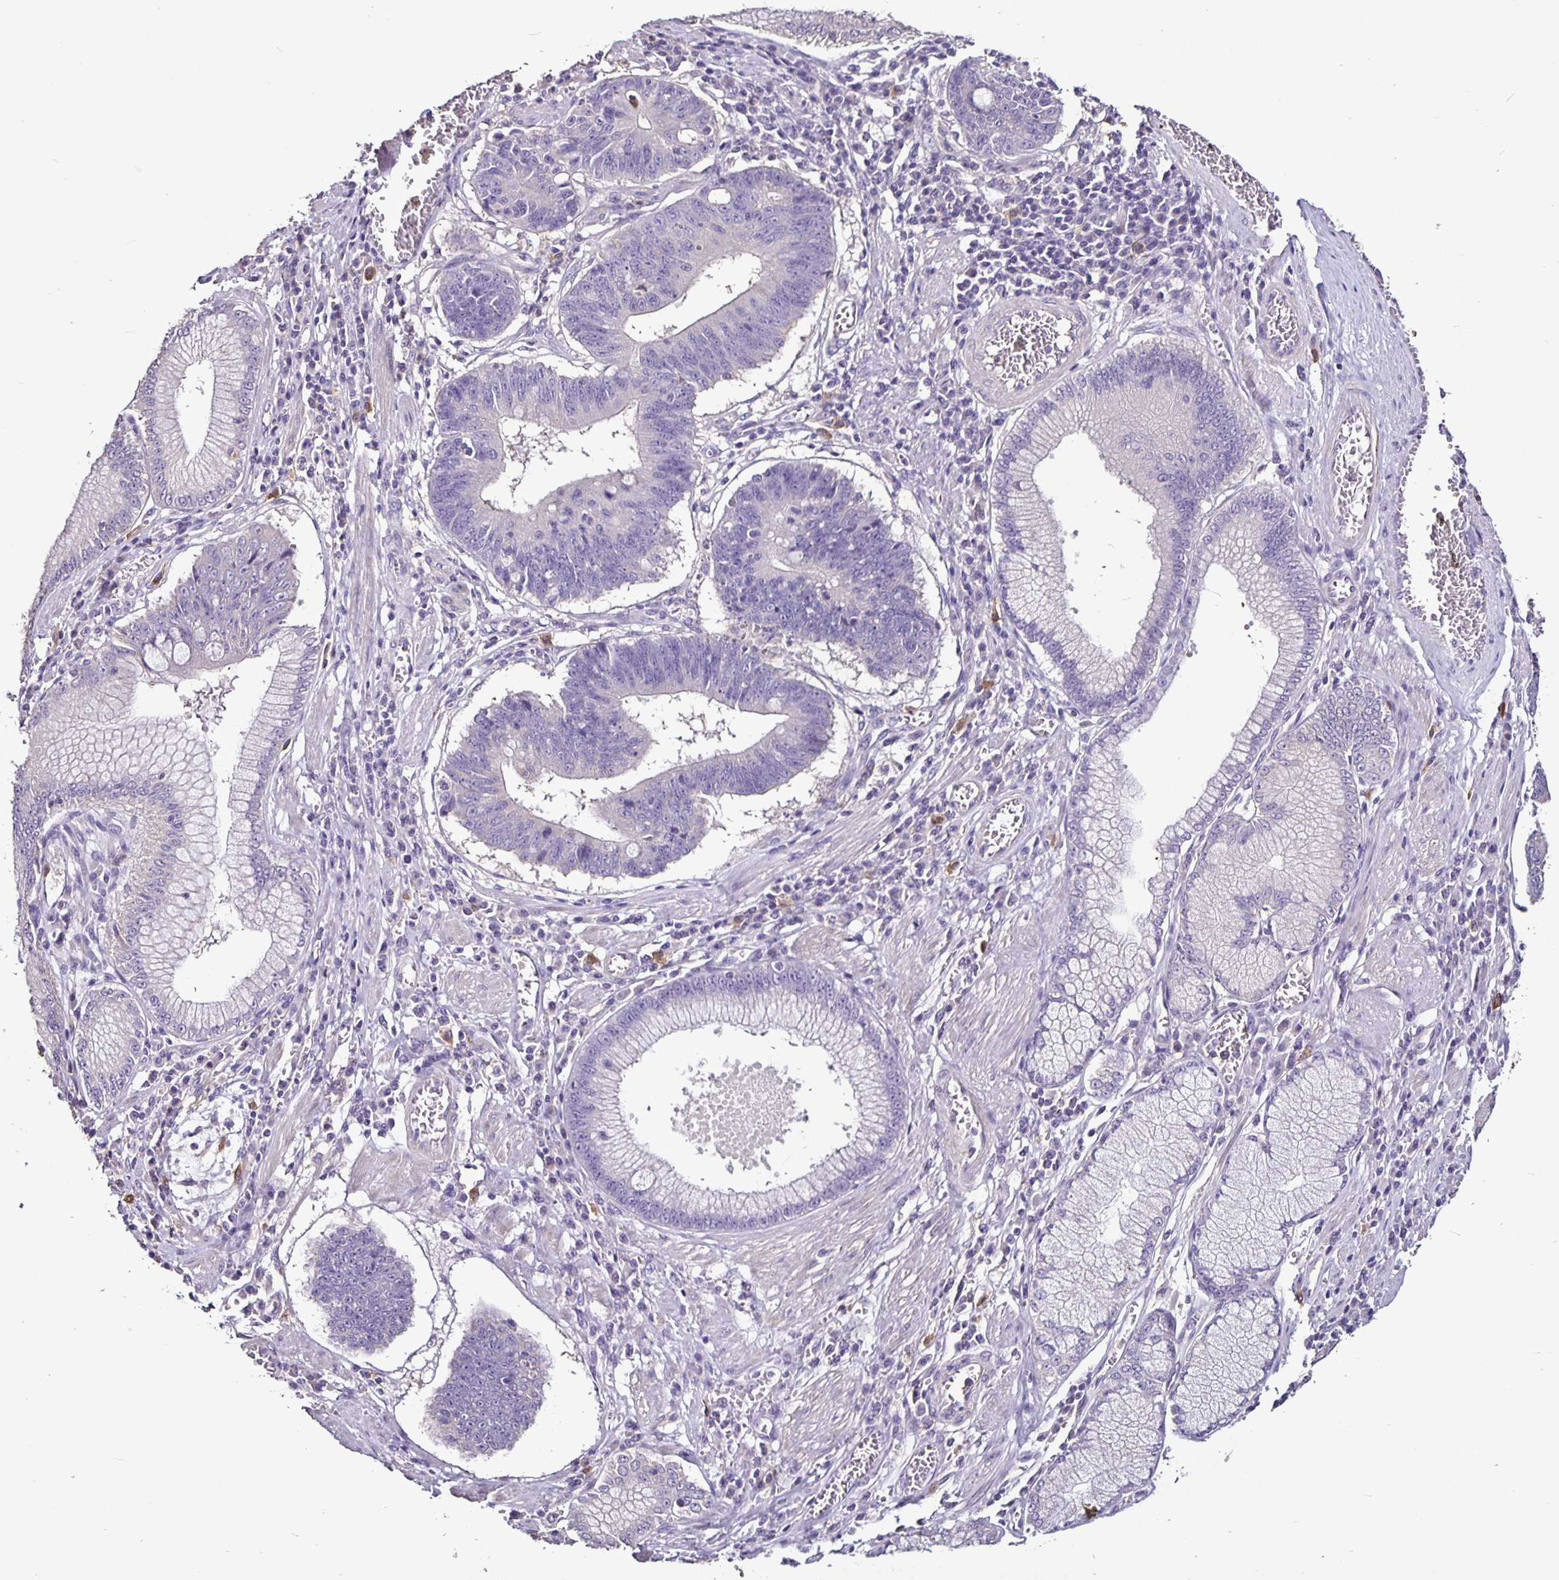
{"staining": {"intensity": "negative", "quantity": "none", "location": "none"}, "tissue": "stomach cancer", "cell_type": "Tumor cells", "image_type": "cancer", "snomed": [{"axis": "morphology", "description": "Adenocarcinoma, NOS"}, {"axis": "topography", "description": "Stomach"}], "caption": "Human stomach cancer stained for a protein using IHC shows no positivity in tumor cells.", "gene": "FCER1A", "patient": {"sex": "male", "age": 59}}